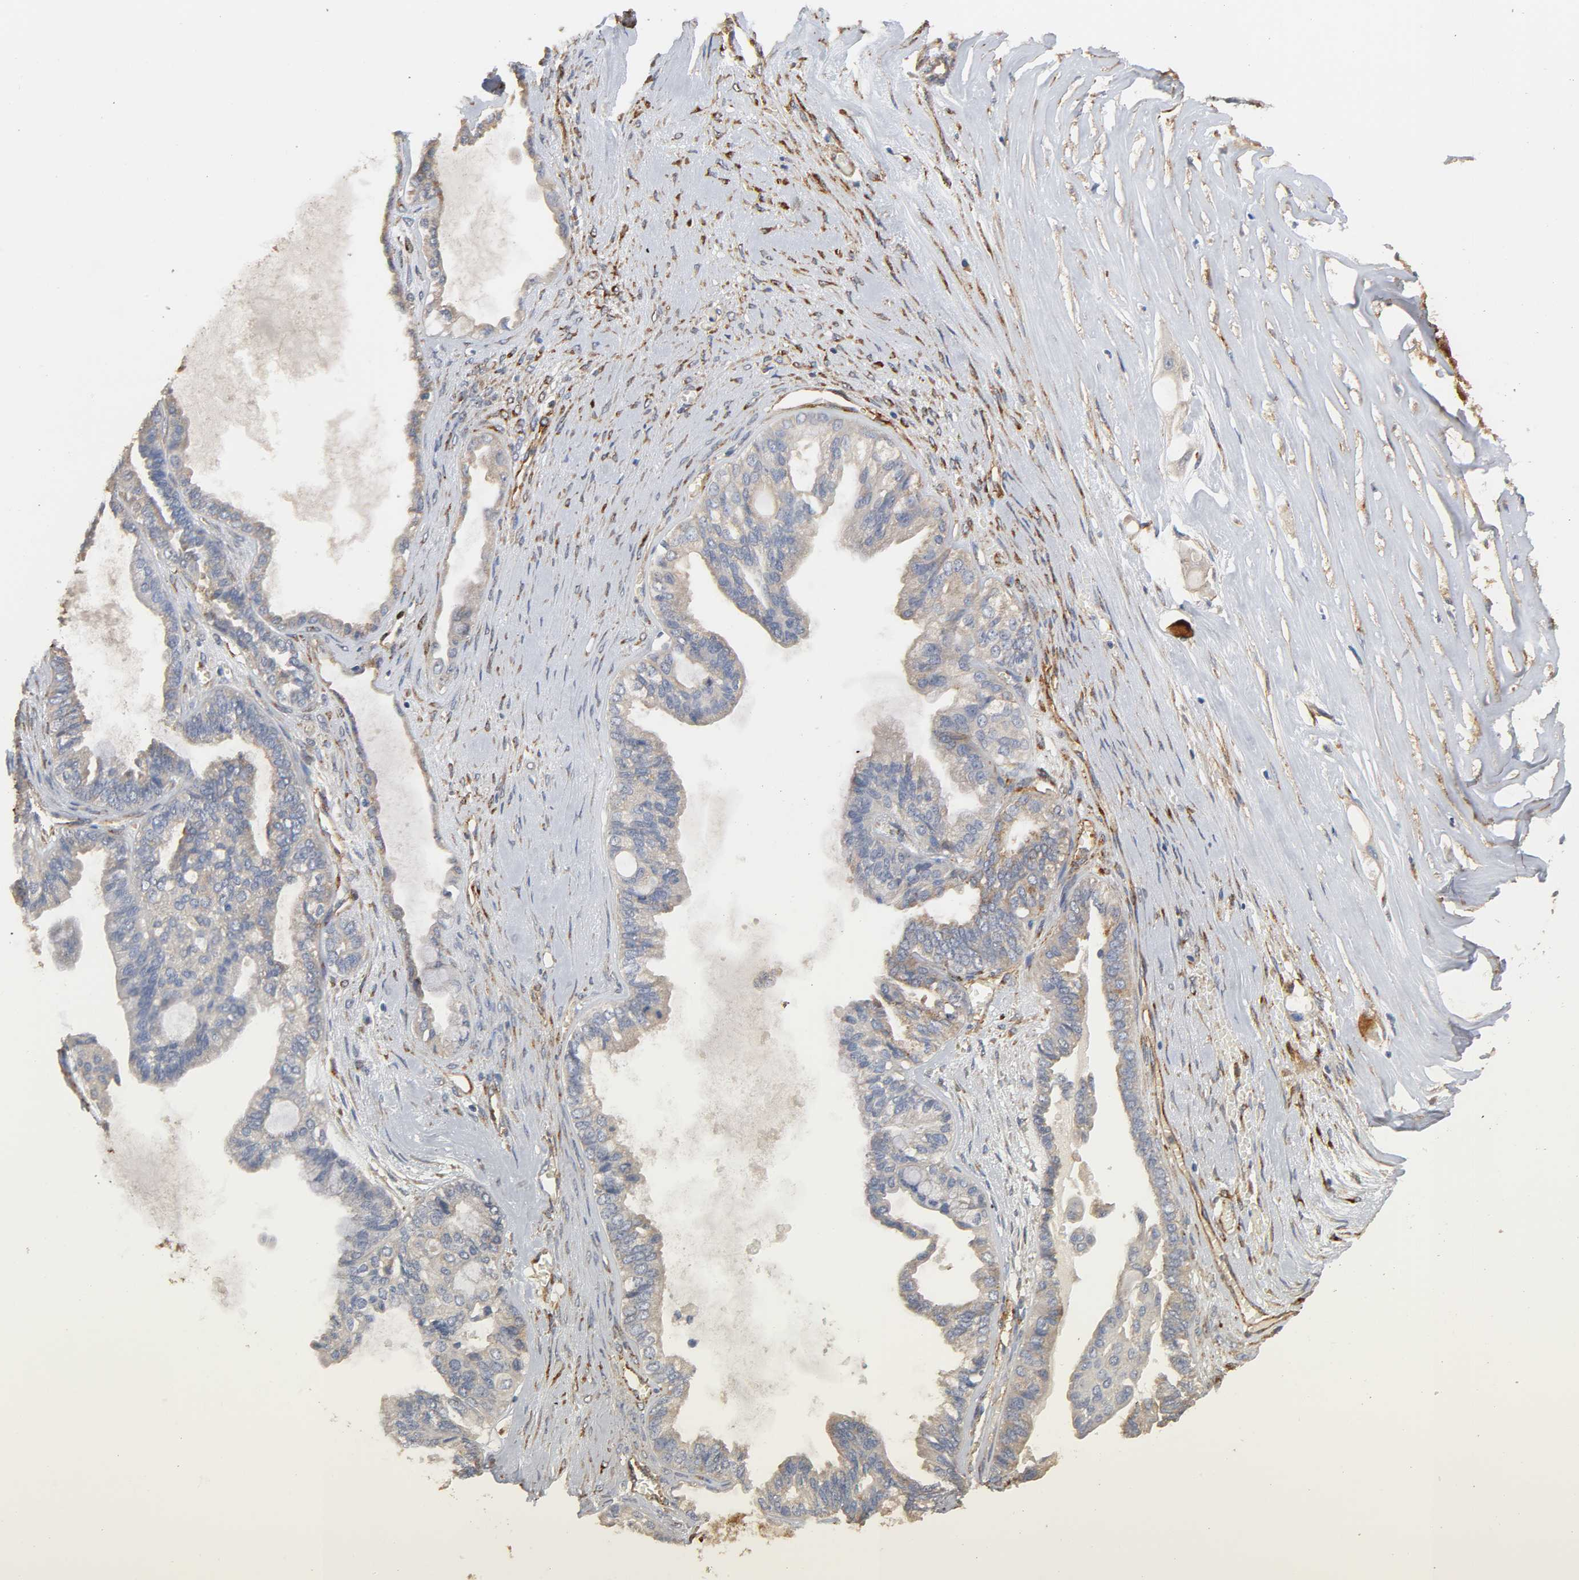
{"staining": {"intensity": "weak", "quantity": "<25%", "location": "cytoplasmic/membranous"}, "tissue": "ovarian cancer", "cell_type": "Tumor cells", "image_type": "cancer", "snomed": [{"axis": "morphology", "description": "Carcinoma, NOS"}, {"axis": "morphology", "description": "Carcinoma, endometroid"}, {"axis": "topography", "description": "Ovary"}], "caption": "Micrograph shows no significant protein positivity in tumor cells of ovarian cancer.", "gene": "IFITM3", "patient": {"sex": "female", "age": 50}}